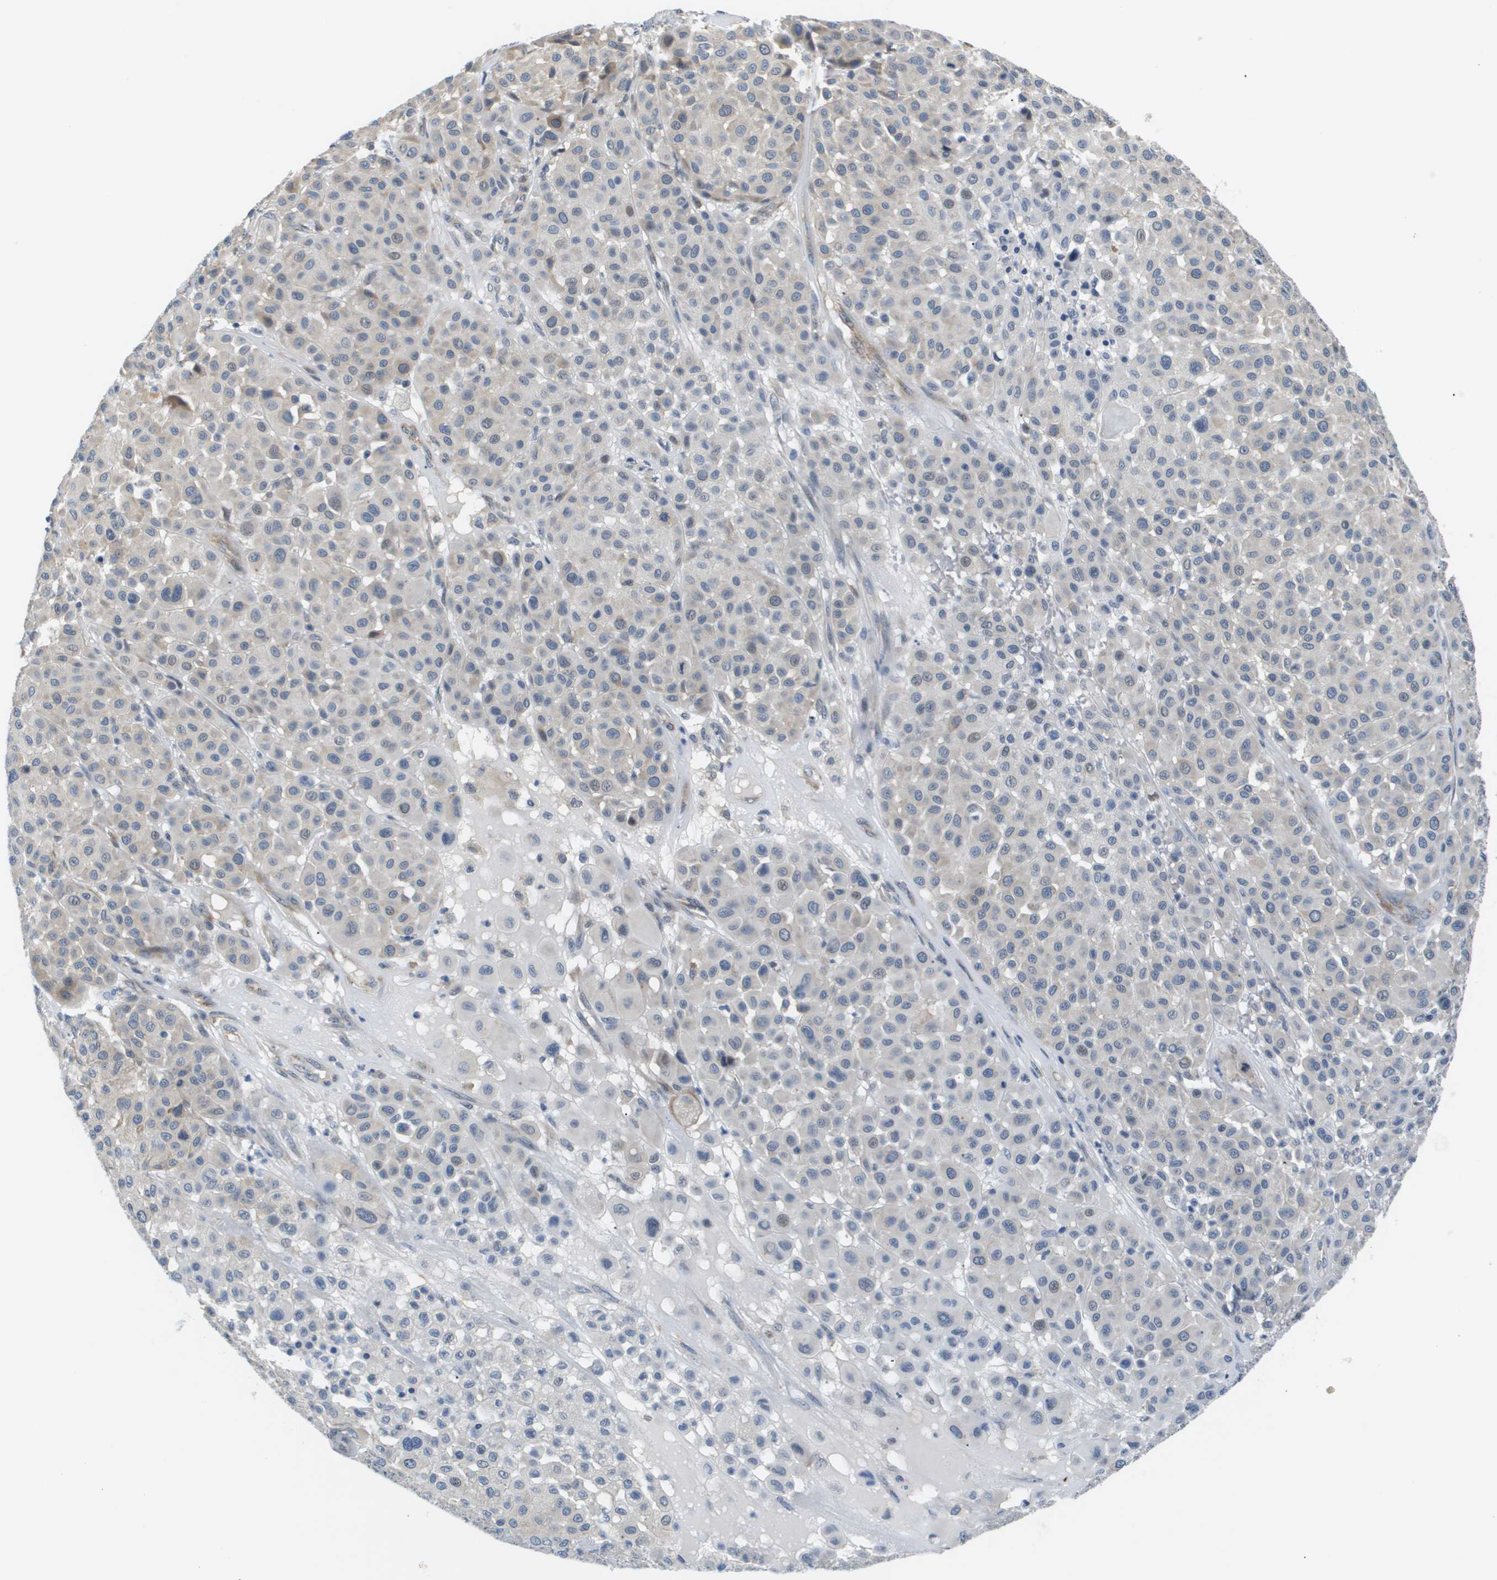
{"staining": {"intensity": "negative", "quantity": "none", "location": "none"}, "tissue": "melanoma", "cell_type": "Tumor cells", "image_type": "cancer", "snomed": [{"axis": "morphology", "description": "Malignant melanoma, Metastatic site"}, {"axis": "topography", "description": "Soft tissue"}], "caption": "This is a photomicrograph of immunohistochemistry (IHC) staining of malignant melanoma (metastatic site), which shows no staining in tumor cells.", "gene": "OTUD5", "patient": {"sex": "male", "age": 41}}